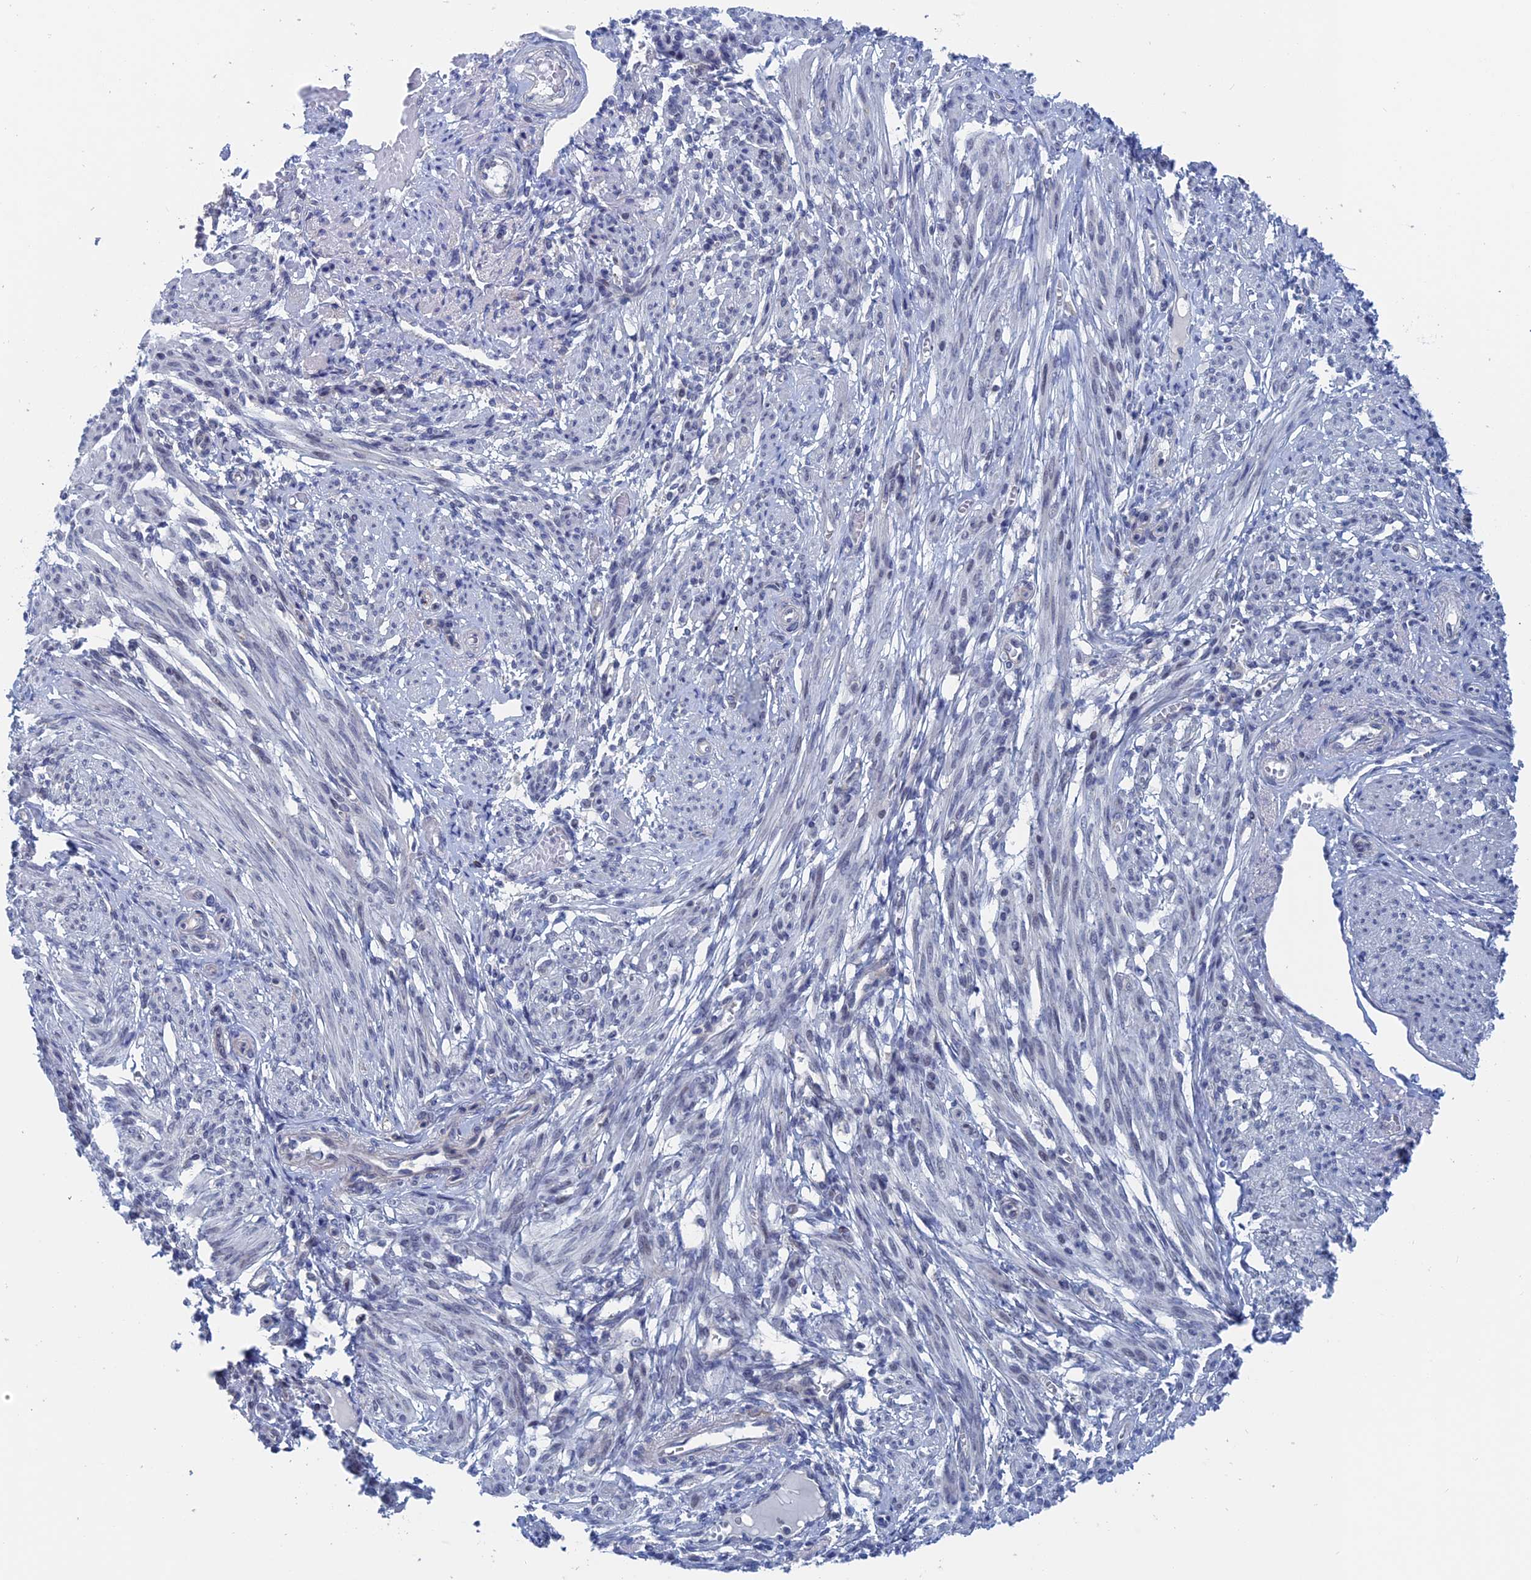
{"staining": {"intensity": "negative", "quantity": "none", "location": "none"}, "tissue": "smooth muscle", "cell_type": "Smooth muscle cells", "image_type": "normal", "snomed": [{"axis": "morphology", "description": "Normal tissue, NOS"}, {"axis": "topography", "description": "Smooth muscle"}], "caption": "An image of human smooth muscle is negative for staining in smooth muscle cells. (DAB (3,3'-diaminobenzidine) immunohistochemistry (IHC), high magnification).", "gene": "MARCHF3", "patient": {"sex": "female", "age": 39}}